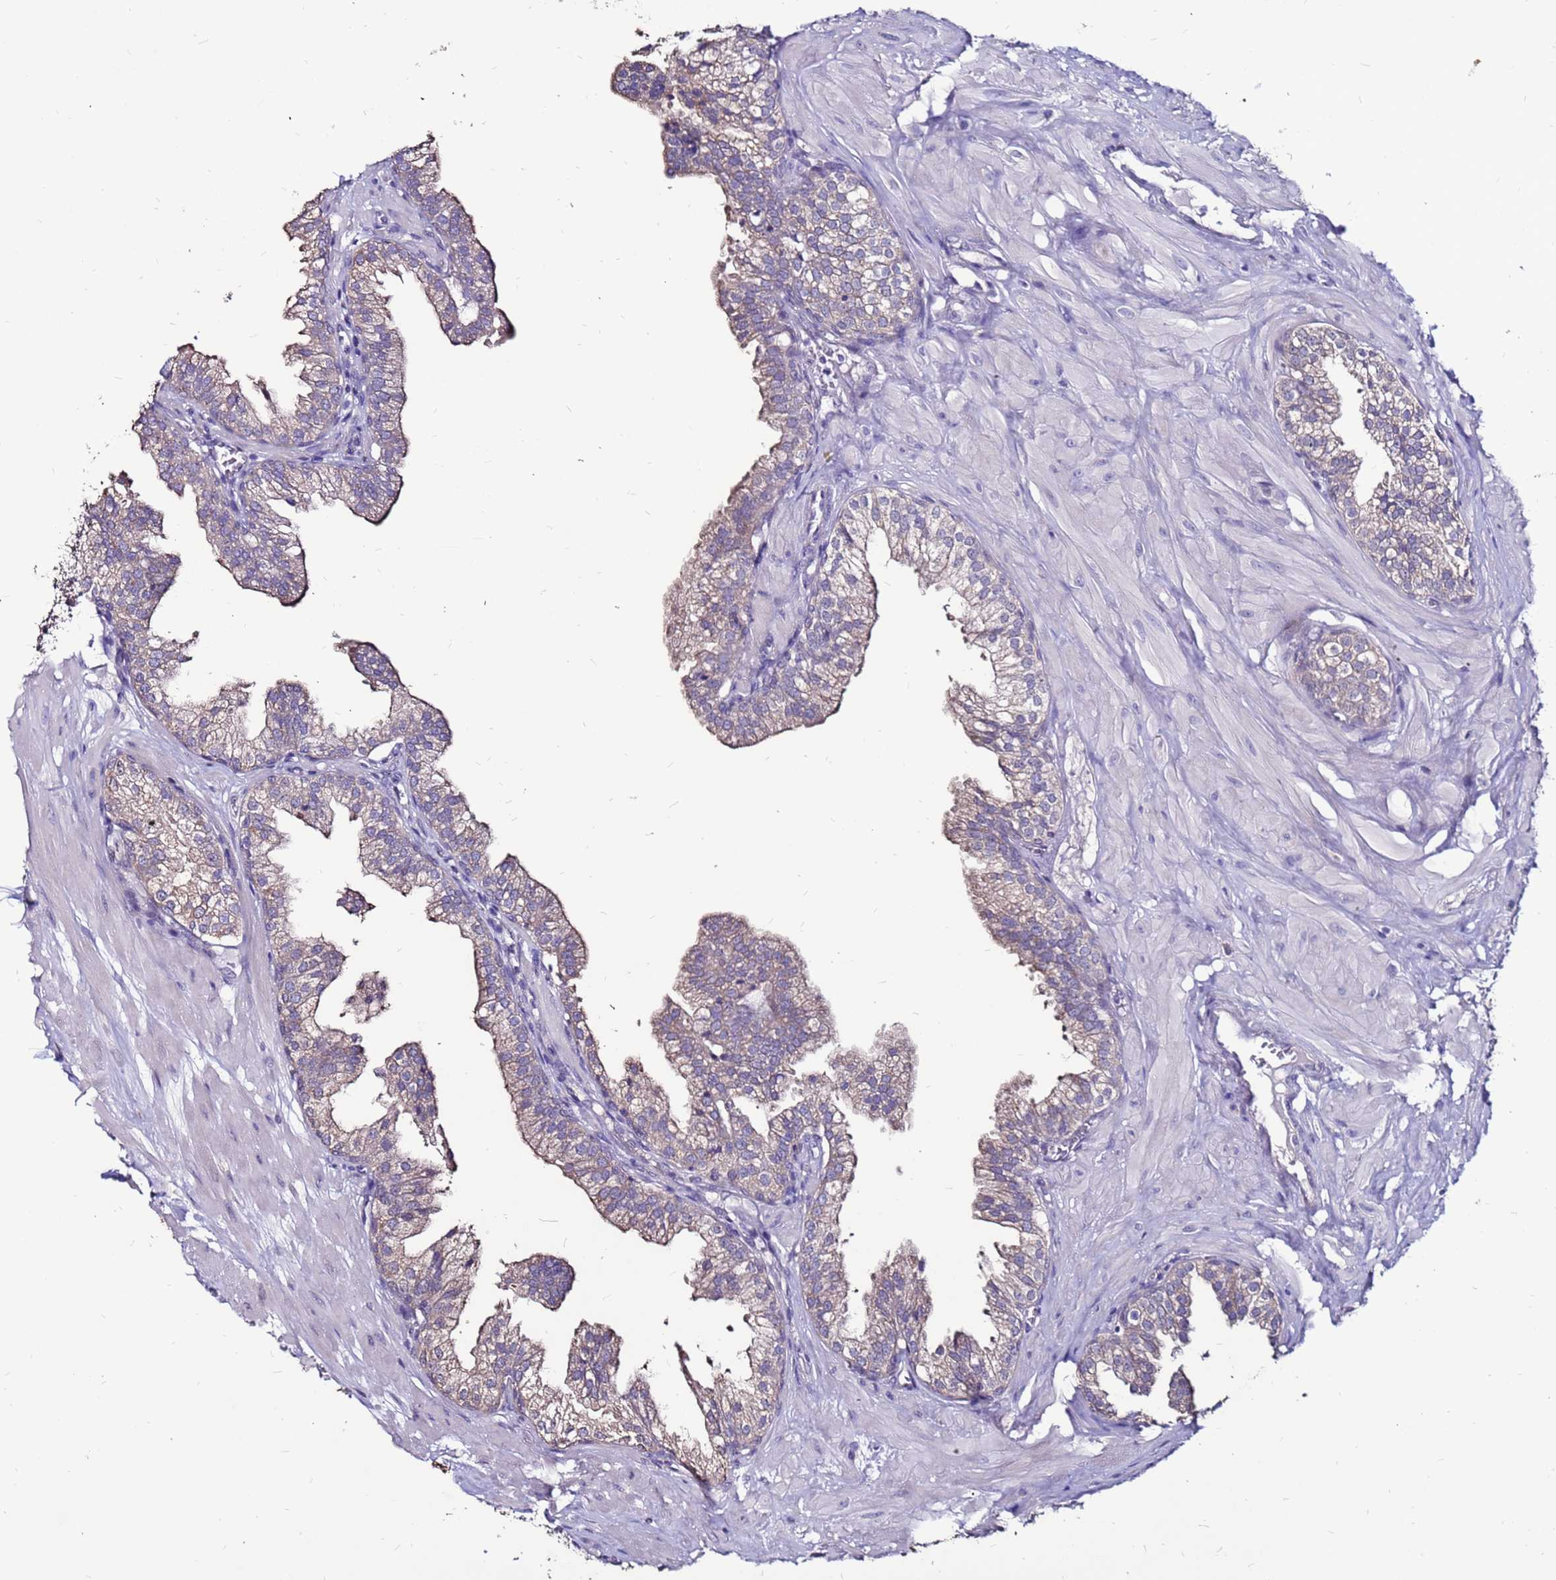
{"staining": {"intensity": "weak", "quantity": "25%-75%", "location": "cytoplasmic/membranous"}, "tissue": "prostate", "cell_type": "Glandular cells", "image_type": "normal", "snomed": [{"axis": "morphology", "description": "Normal tissue, NOS"}, {"axis": "topography", "description": "Prostate"}, {"axis": "topography", "description": "Peripheral nerve tissue"}], "caption": "IHC of unremarkable prostate exhibits low levels of weak cytoplasmic/membranous staining in about 25%-75% of glandular cells. (Brightfield microscopy of DAB IHC at high magnification).", "gene": "SLC44A3", "patient": {"sex": "male", "age": 55}}